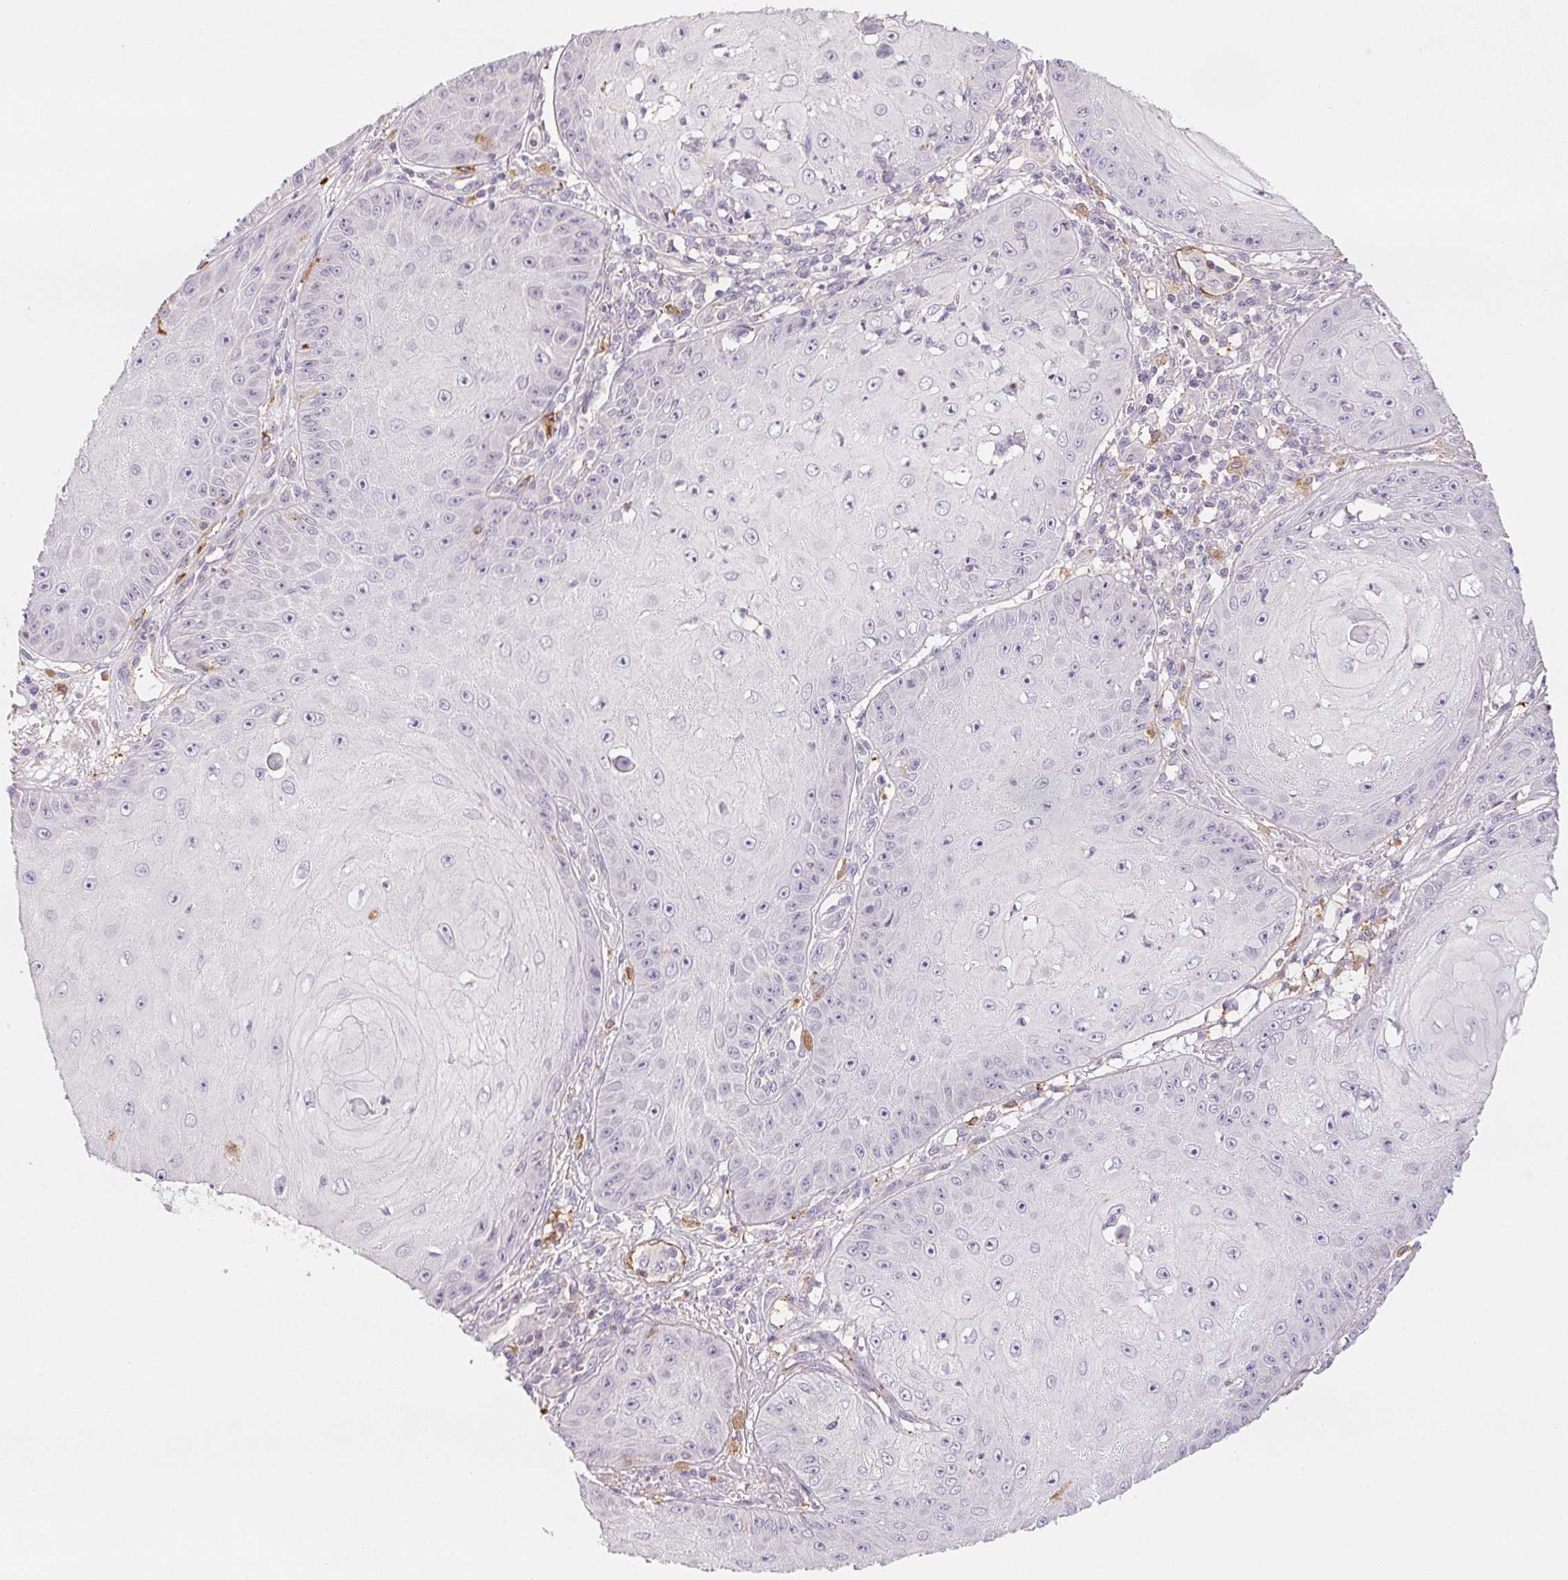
{"staining": {"intensity": "negative", "quantity": "none", "location": "none"}, "tissue": "skin cancer", "cell_type": "Tumor cells", "image_type": "cancer", "snomed": [{"axis": "morphology", "description": "Squamous cell carcinoma, NOS"}, {"axis": "topography", "description": "Skin"}], "caption": "A micrograph of skin squamous cell carcinoma stained for a protein displays no brown staining in tumor cells. (Stains: DAB IHC with hematoxylin counter stain, Microscopy: brightfield microscopy at high magnification).", "gene": "ANKRD13B", "patient": {"sex": "male", "age": 70}}